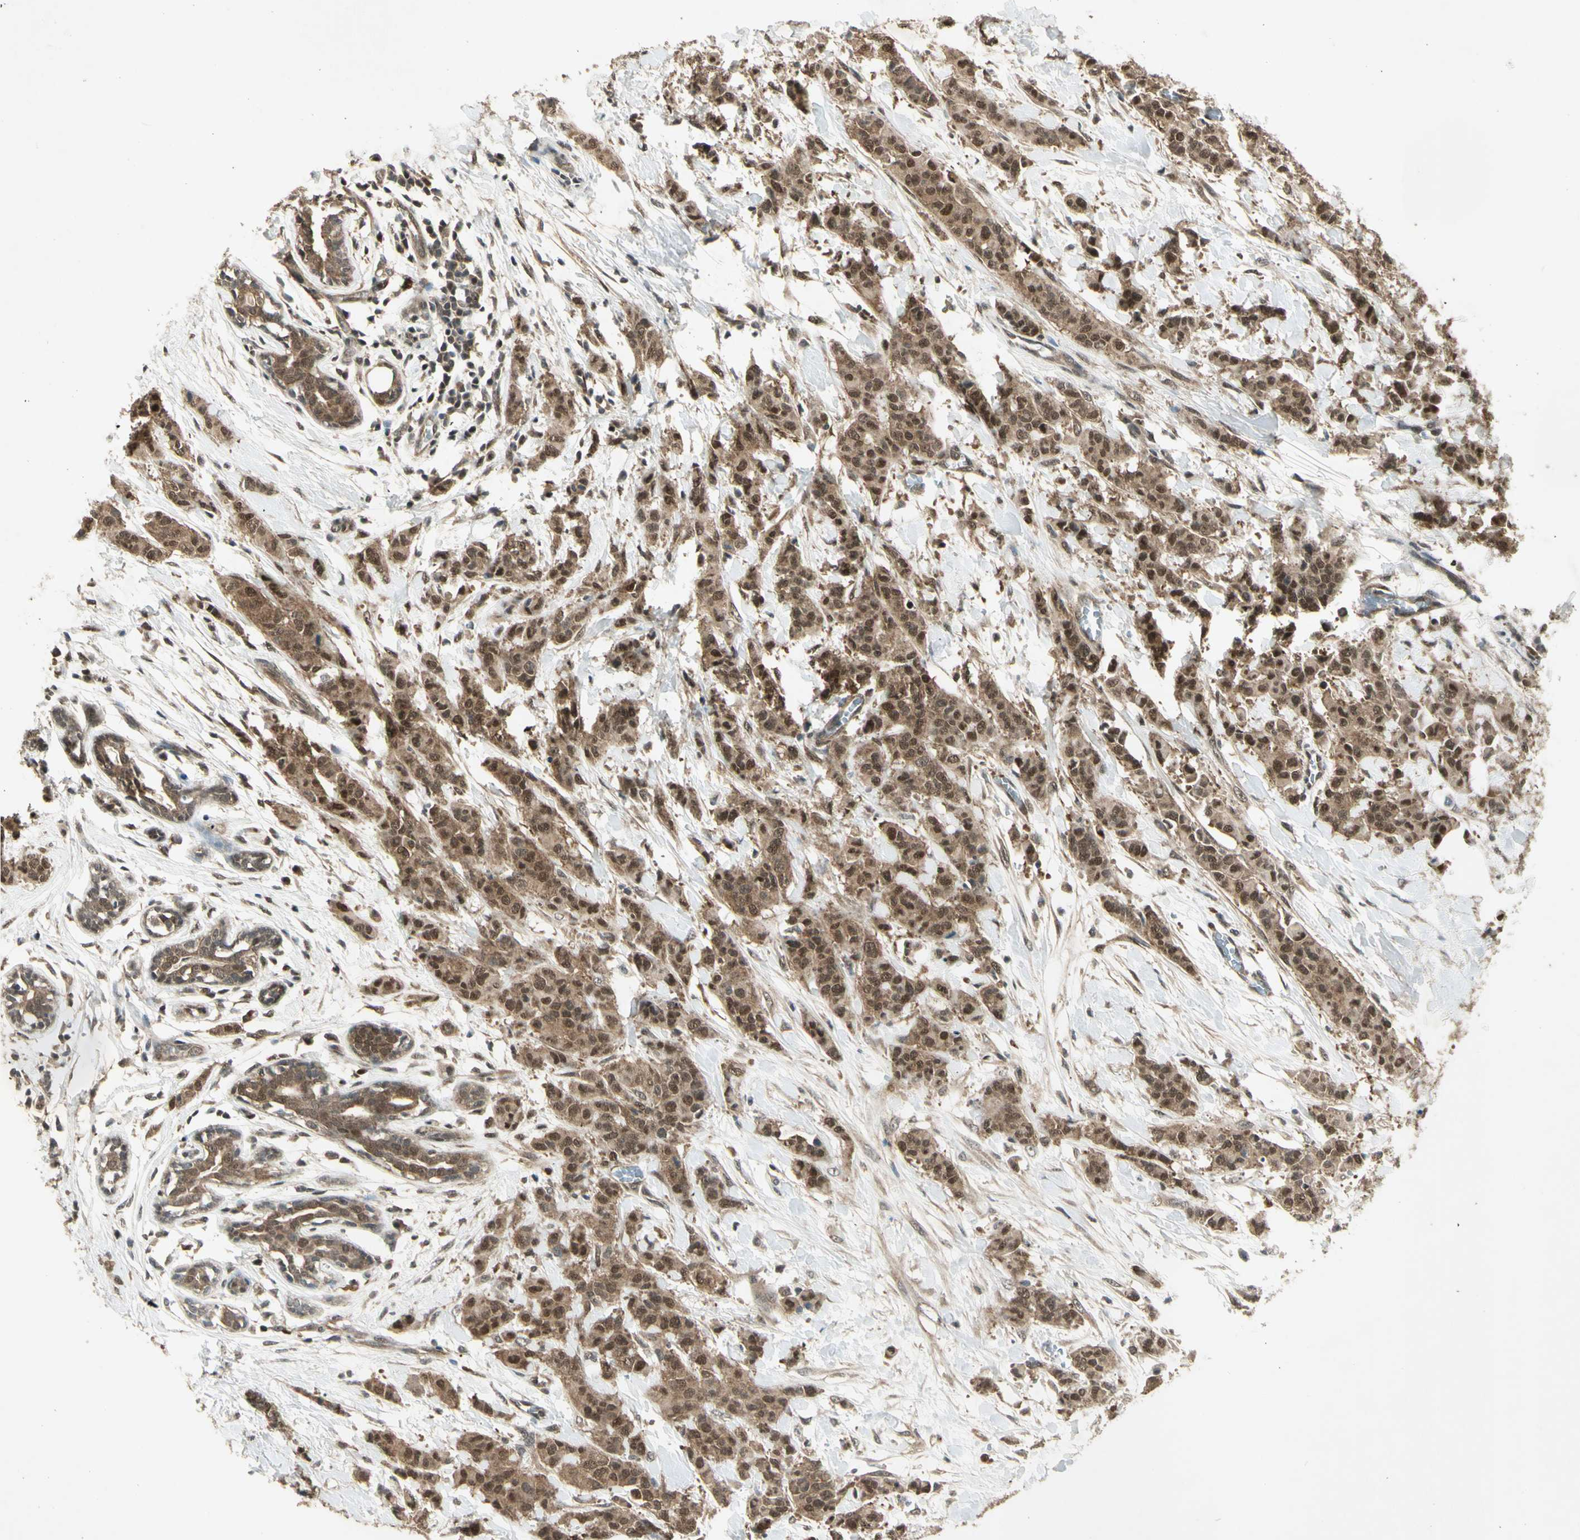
{"staining": {"intensity": "moderate", "quantity": ">75%", "location": "cytoplasmic/membranous,nuclear"}, "tissue": "breast cancer", "cell_type": "Tumor cells", "image_type": "cancer", "snomed": [{"axis": "morphology", "description": "Normal tissue, NOS"}, {"axis": "morphology", "description": "Duct carcinoma"}, {"axis": "topography", "description": "Breast"}], "caption": "Approximately >75% of tumor cells in infiltrating ductal carcinoma (breast) exhibit moderate cytoplasmic/membranous and nuclear protein positivity as visualized by brown immunohistochemical staining.", "gene": "PSMD5", "patient": {"sex": "female", "age": 40}}